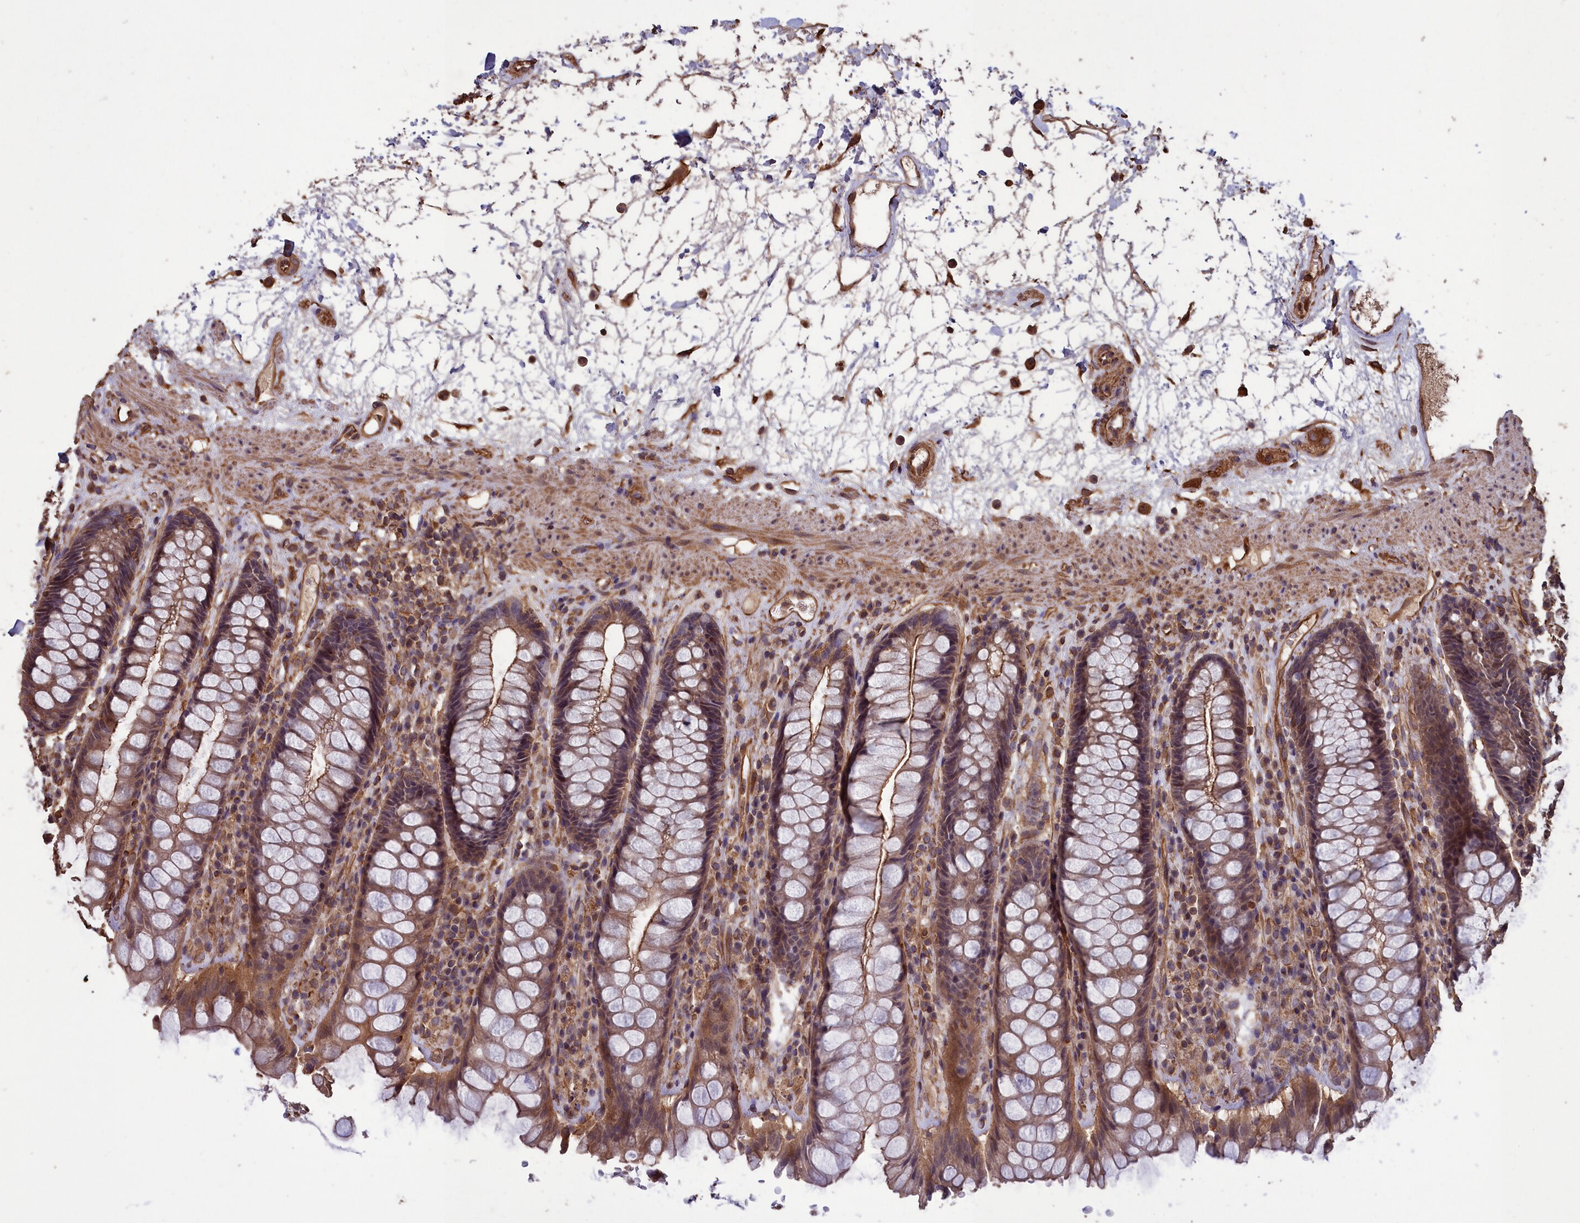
{"staining": {"intensity": "strong", "quantity": "25%-75%", "location": "cytoplasmic/membranous"}, "tissue": "rectum", "cell_type": "Glandular cells", "image_type": "normal", "snomed": [{"axis": "morphology", "description": "Normal tissue, NOS"}, {"axis": "topography", "description": "Rectum"}], "caption": "IHC staining of normal rectum, which displays high levels of strong cytoplasmic/membranous expression in approximately 25%-75% of glandular cells indicating strong cytoplasmic/membranous protein expression. The staining was performed using DAB (brown) for protein detection and nuclei were counterstained in hematoxylin (blue).", "gene": "DAPK3", "patient": {"sex": "male", "age": 64}}